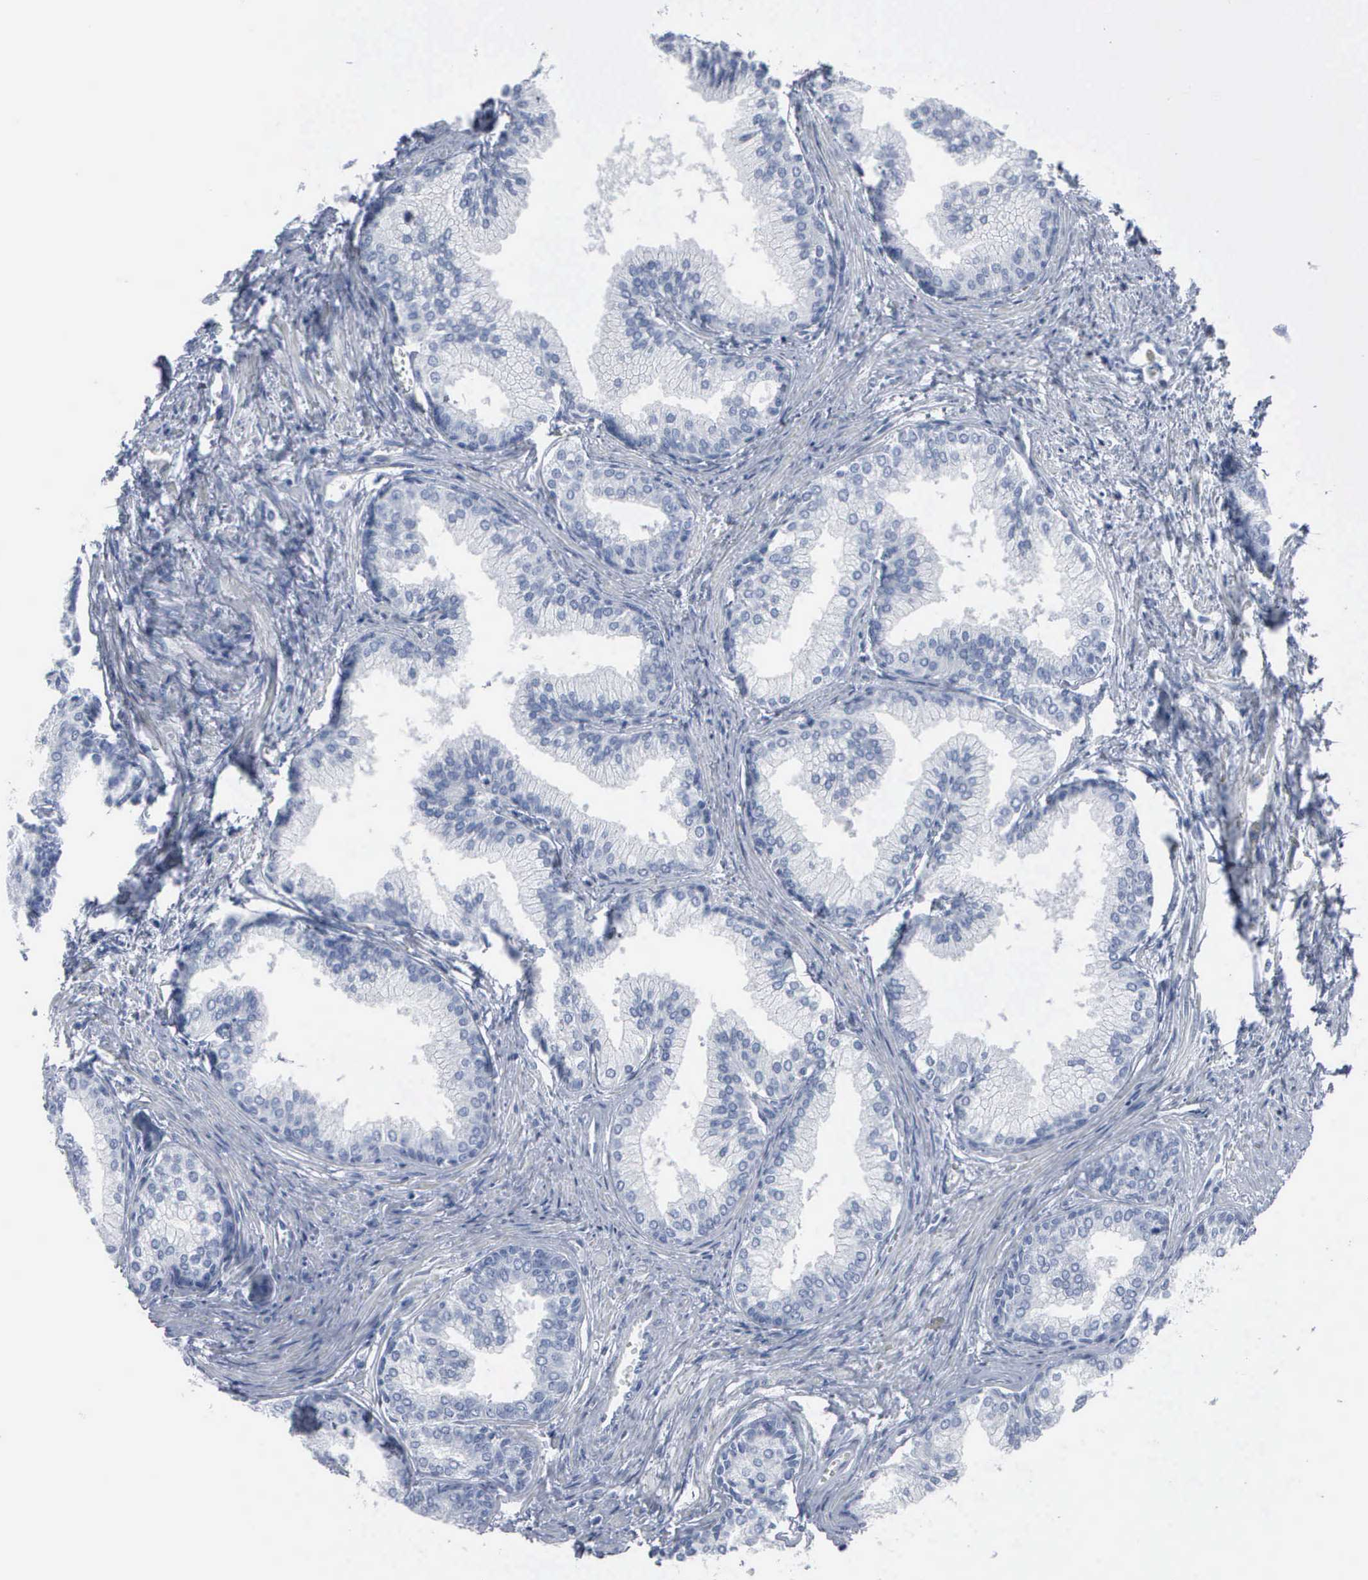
{"staining": {"intensity": "negative", "quantity": "none", "location": "none"}, "tissue": "prostate", "cell_type": "Glandular cells", "image_type": "normal", "snomed": [{"axis": "morphology", "description": "Normal tissue, NOS"}, {"axis": "topography", "description": "Prostate"}], "caption": "This histopathology image is of normal prostate stained with IHC to label a protein in brown with the nuclei are counter-stained blue. There is no expression in glandular cells.", "gene": "DMD", "patient": {"sex": "male", "age": 68}}